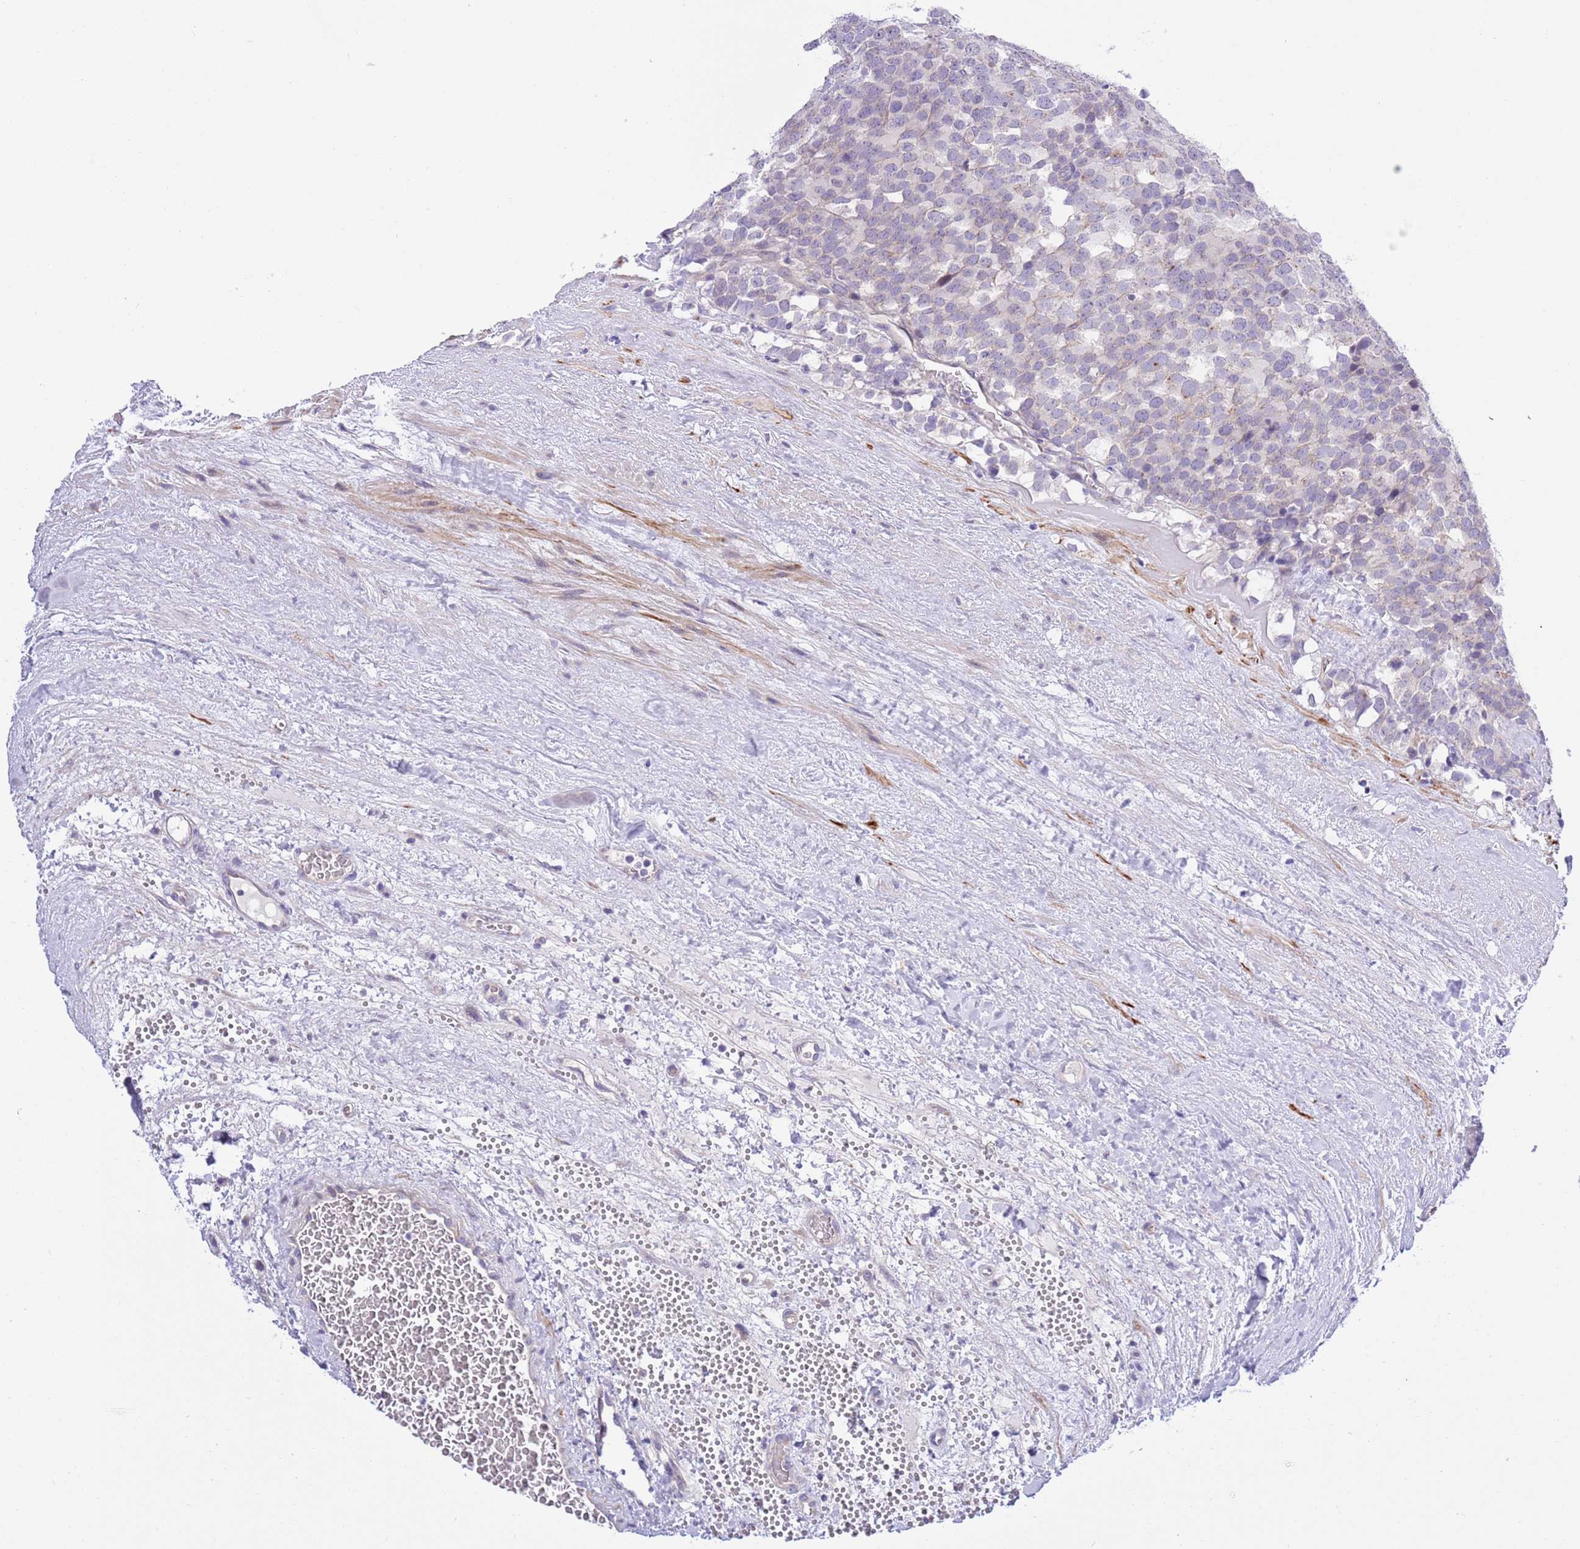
{"staining": {"intensity": "negative", "quantity": "none", "location": "none"}, "tissue": "testis cancer", "cell_type": "Tumor cells", "image_type": "cancer", "snomed": [{"axis": "morphology", "description": "Seminoma, NOS"}, {"axis": "topography", "description": "Testis"}], "caption": "This image is of testis cancer stained with immunohistochemistry (IHC) to label a protein in brown with the nuclei are counter-stained blue. There is no expression in tumor cells.", "gene": "NET1", "patient": {"sex": "male", "age": 71}}